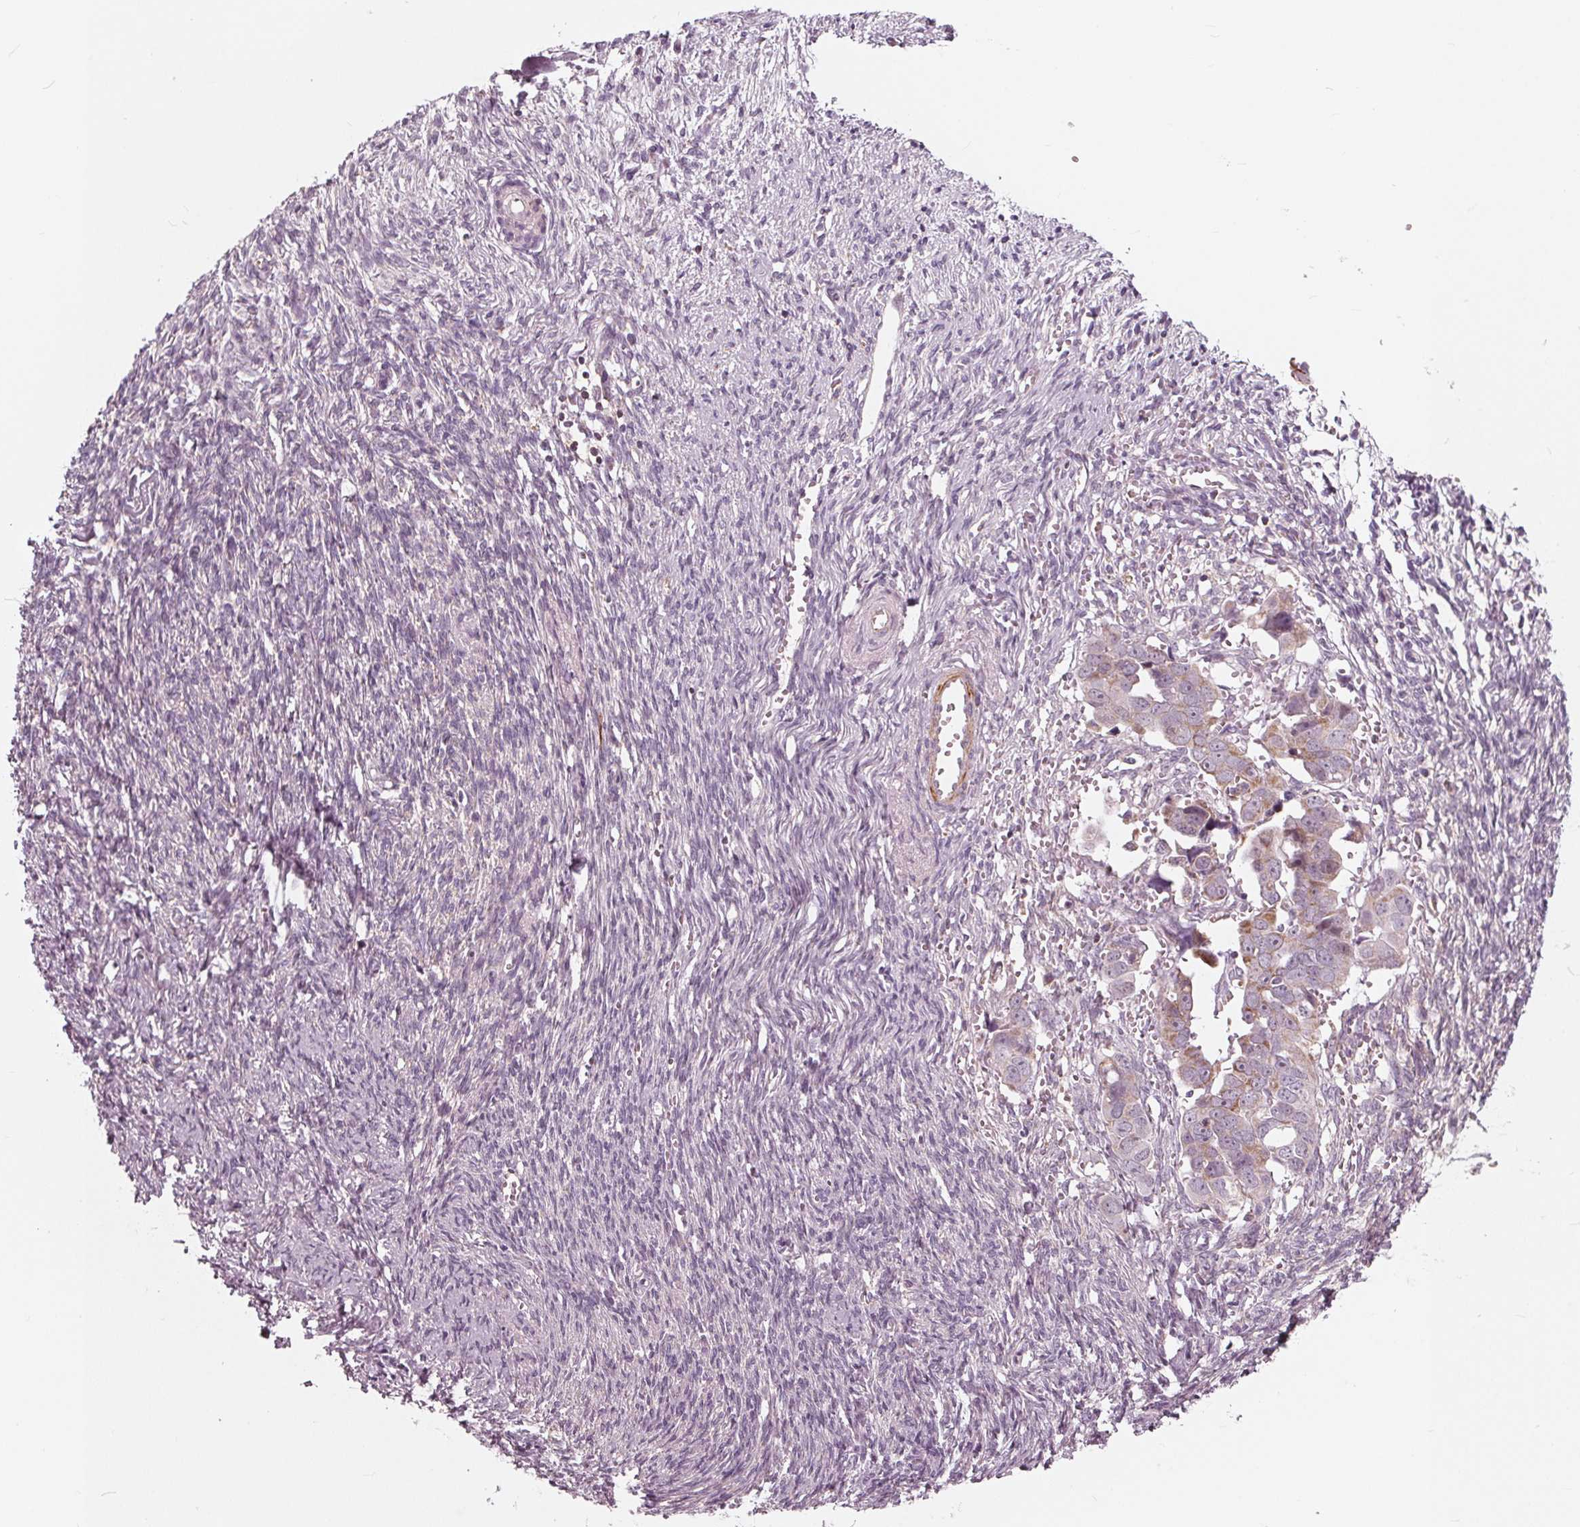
{"staining": {"intensity": "moderate", "quantity": "<25%", "location": "cytoplasmic/membranous"}, "tissue": "ovarian cancer", "cell_type": "Tumor cells", "image_type": "cancer", "snomed": [{"axis": "morphology", "description": "Cystadenocarcinoma, serous, NOS"}, {"axis": "topography", "description": "Ovary"}], "caption": "Moderate cytoplasmic/membranous protein staining is seen in approximately <25% of tumor cells in serous cystadenocarcinoma (ovarian). The staining was performed using DAB, with brown indicating positive protein expression. Nuclei are stained blue with hematoxylin.", "gene": "DCAF4L2", "patient": {"sex": "female", "age": 59}}